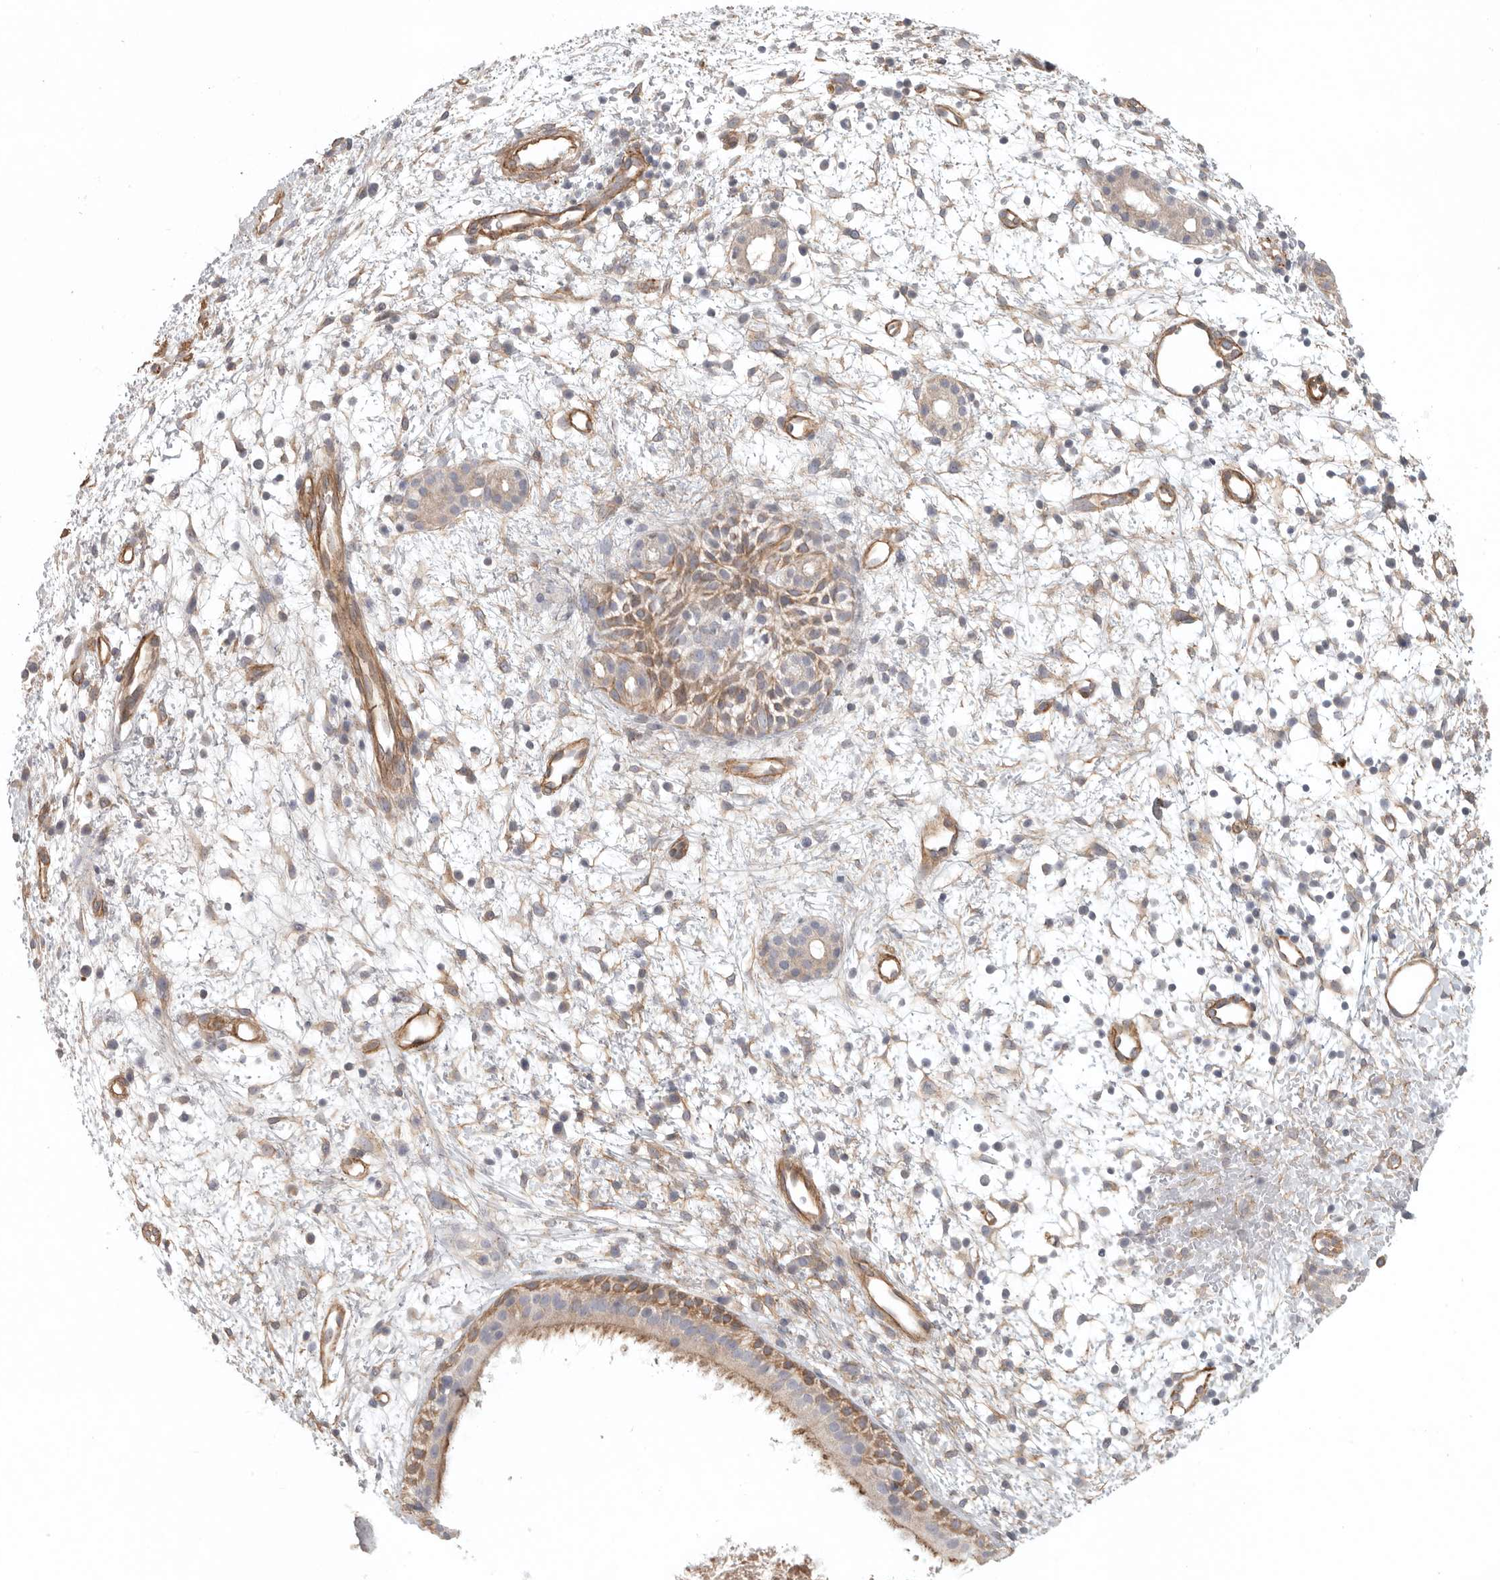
{"staining": {"intensity": "moderate", "quantity": "25%-75%", "location": "cytoplasmic/membranous"}, "tissue": "nasopharynx", "cell_type": "Respiratory epithelial cells", "image_type": "normal", "snomed": [{"axis": "morphology", "description": "Normal tissue, NOS"}, {"axis": "topography", "description": "Nasopharynx"}], "caption": "About 25%-75% of respiratory epithelial cells in normal nasopharynx show moderate cytoplasmic/membranous protein positivity as visualized by brown immunohistochemical staining.", "gene": "LONRF1", "patient": {"sex": "male", "age": 22}}